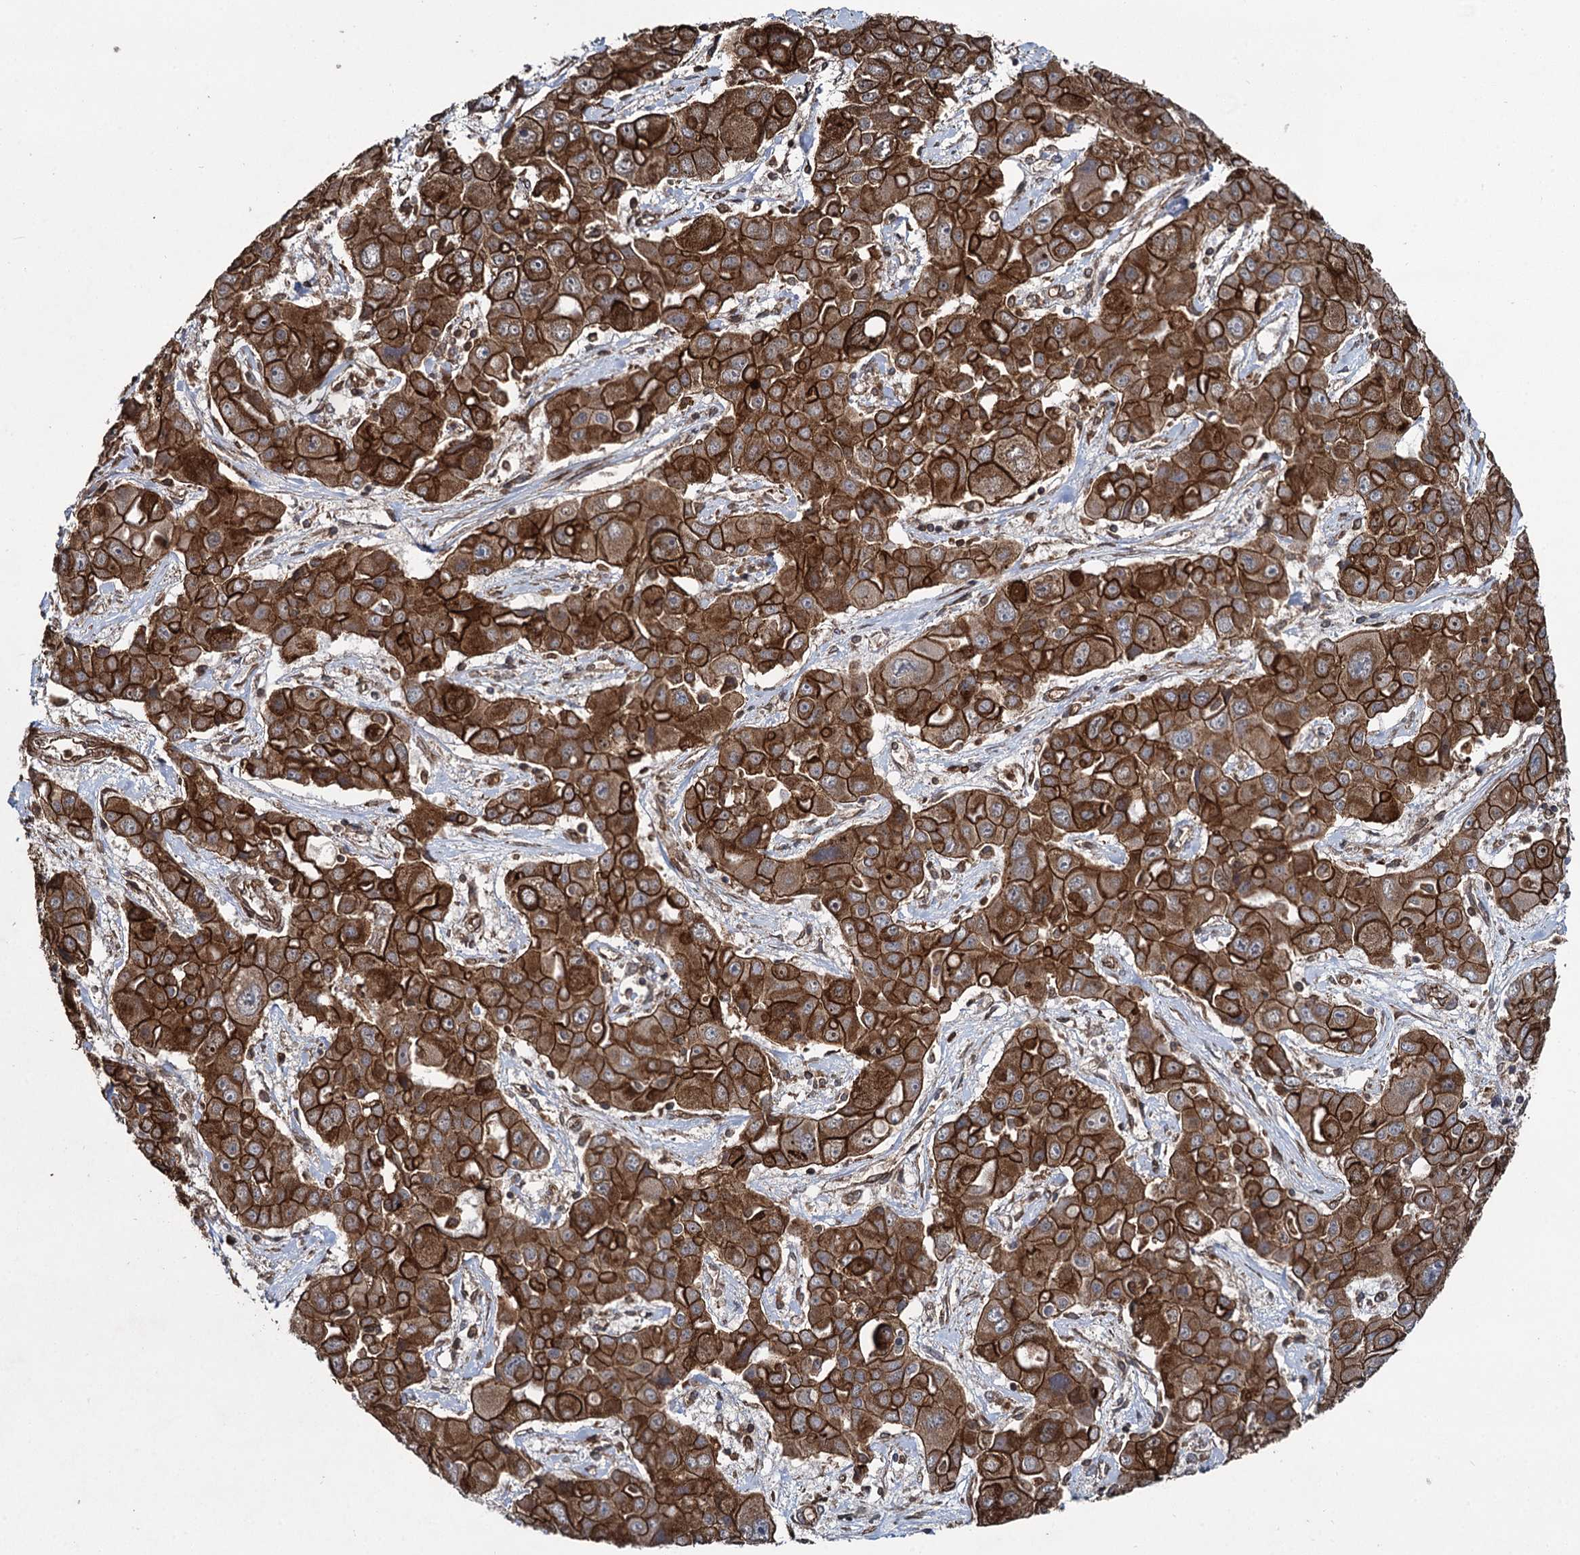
{"staining": {"intensity": "strong", "quantity": ">75%", "location": "cytoplasmic/membranous"}, "tissue": "liver cancer", "cell_type": "Tumor cells", "image_type": "cancer", "snomed": [{"axis": "morphology", "description": "Cholangiocarcinoma"}, {"axis": "topography", "description": "Liver"}], "caption": "The immunohistochemical stain highlights strong cytoplasmic/membranous staining in tumor cells of cholangiocarcinoma (liver) tissue.", "gene": "SVIP", "patient": {"sex": "male", "age": 67}}